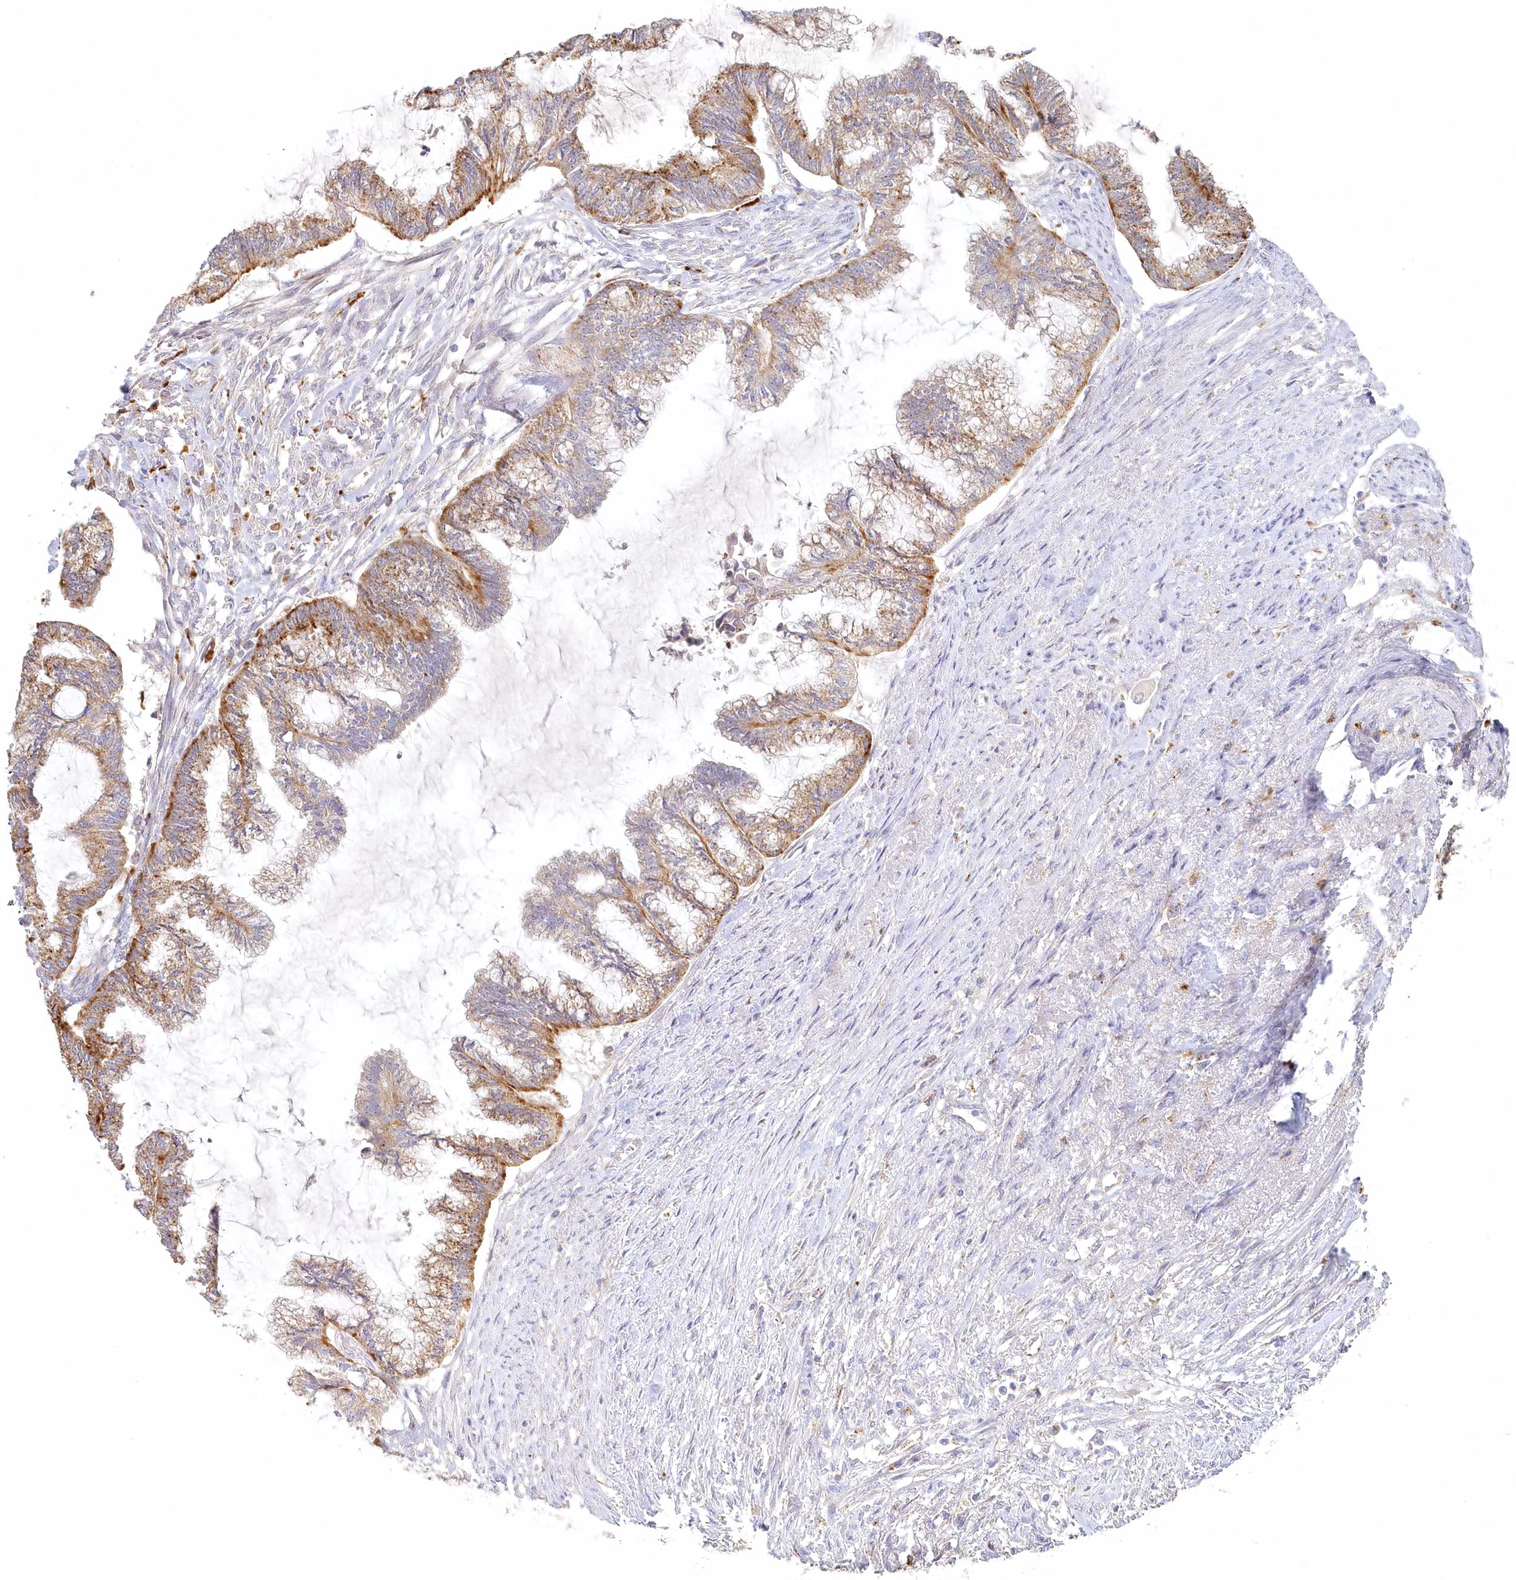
{"staining": {"intensity": "moderate", "quantity": "25%-75%", "location": "cytoplasmic/membranous"}, "tissue": "endometrial cancer", "cell_type": "Tumor cells", "image_type": "cancer", "snomed": [{"axis": "morphology", "description": "Adenocarcinoma, NOS"}, {"axis": "topography", "description": "Endometrium"}], "caption": "Protein staining demonstrates moderate cytoplasmic/membranous staining in about 25%-75% of tumor cells in endometrial cancer. Using DAB (brown) and hematoxylin (blue) stains, captured at high magnification using brightfield microscopy.", "gene": "VSIG1", "patient": {"sex": "female", "age": 86}}